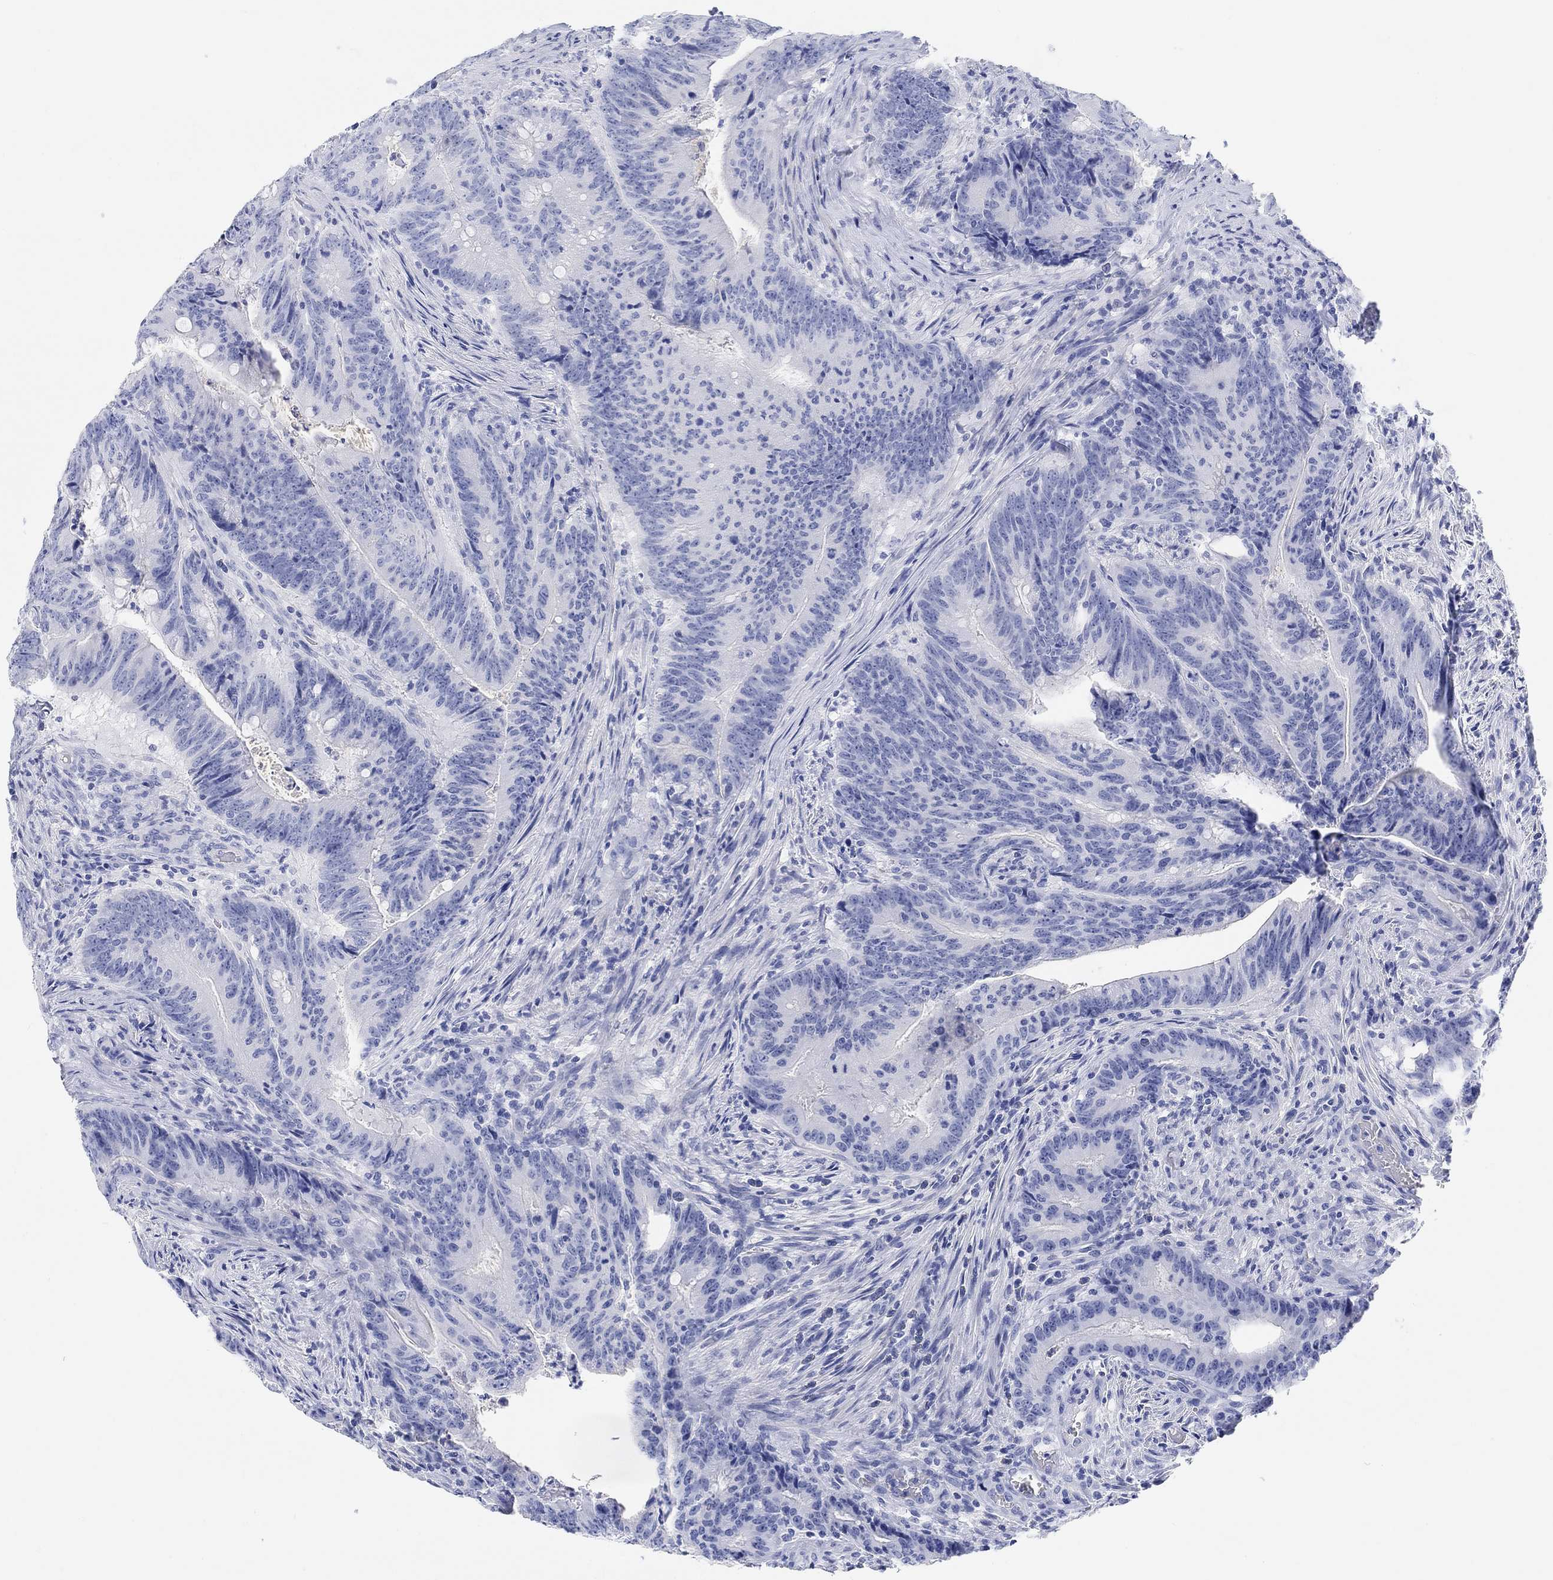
{"staining": {"intensity": "negative", "quantity": "none", "location": "none"}, "tissue": "colorectal cancer", "cell_type": "Tumor cells", "image_type": "cancer", "snomed": [{"axis": "morphology", "description": "Adenocarcinoma, NOS"}, {"axis": "topography", "description": "Colon"}], "caption": "This is an immunohistochemistry (IHC) micrograph of colorectal adenocarcinoma. There is no expression in tumor cells.", "gene": "XIRP2", "patient": {"sex": "female", "age": 87}}